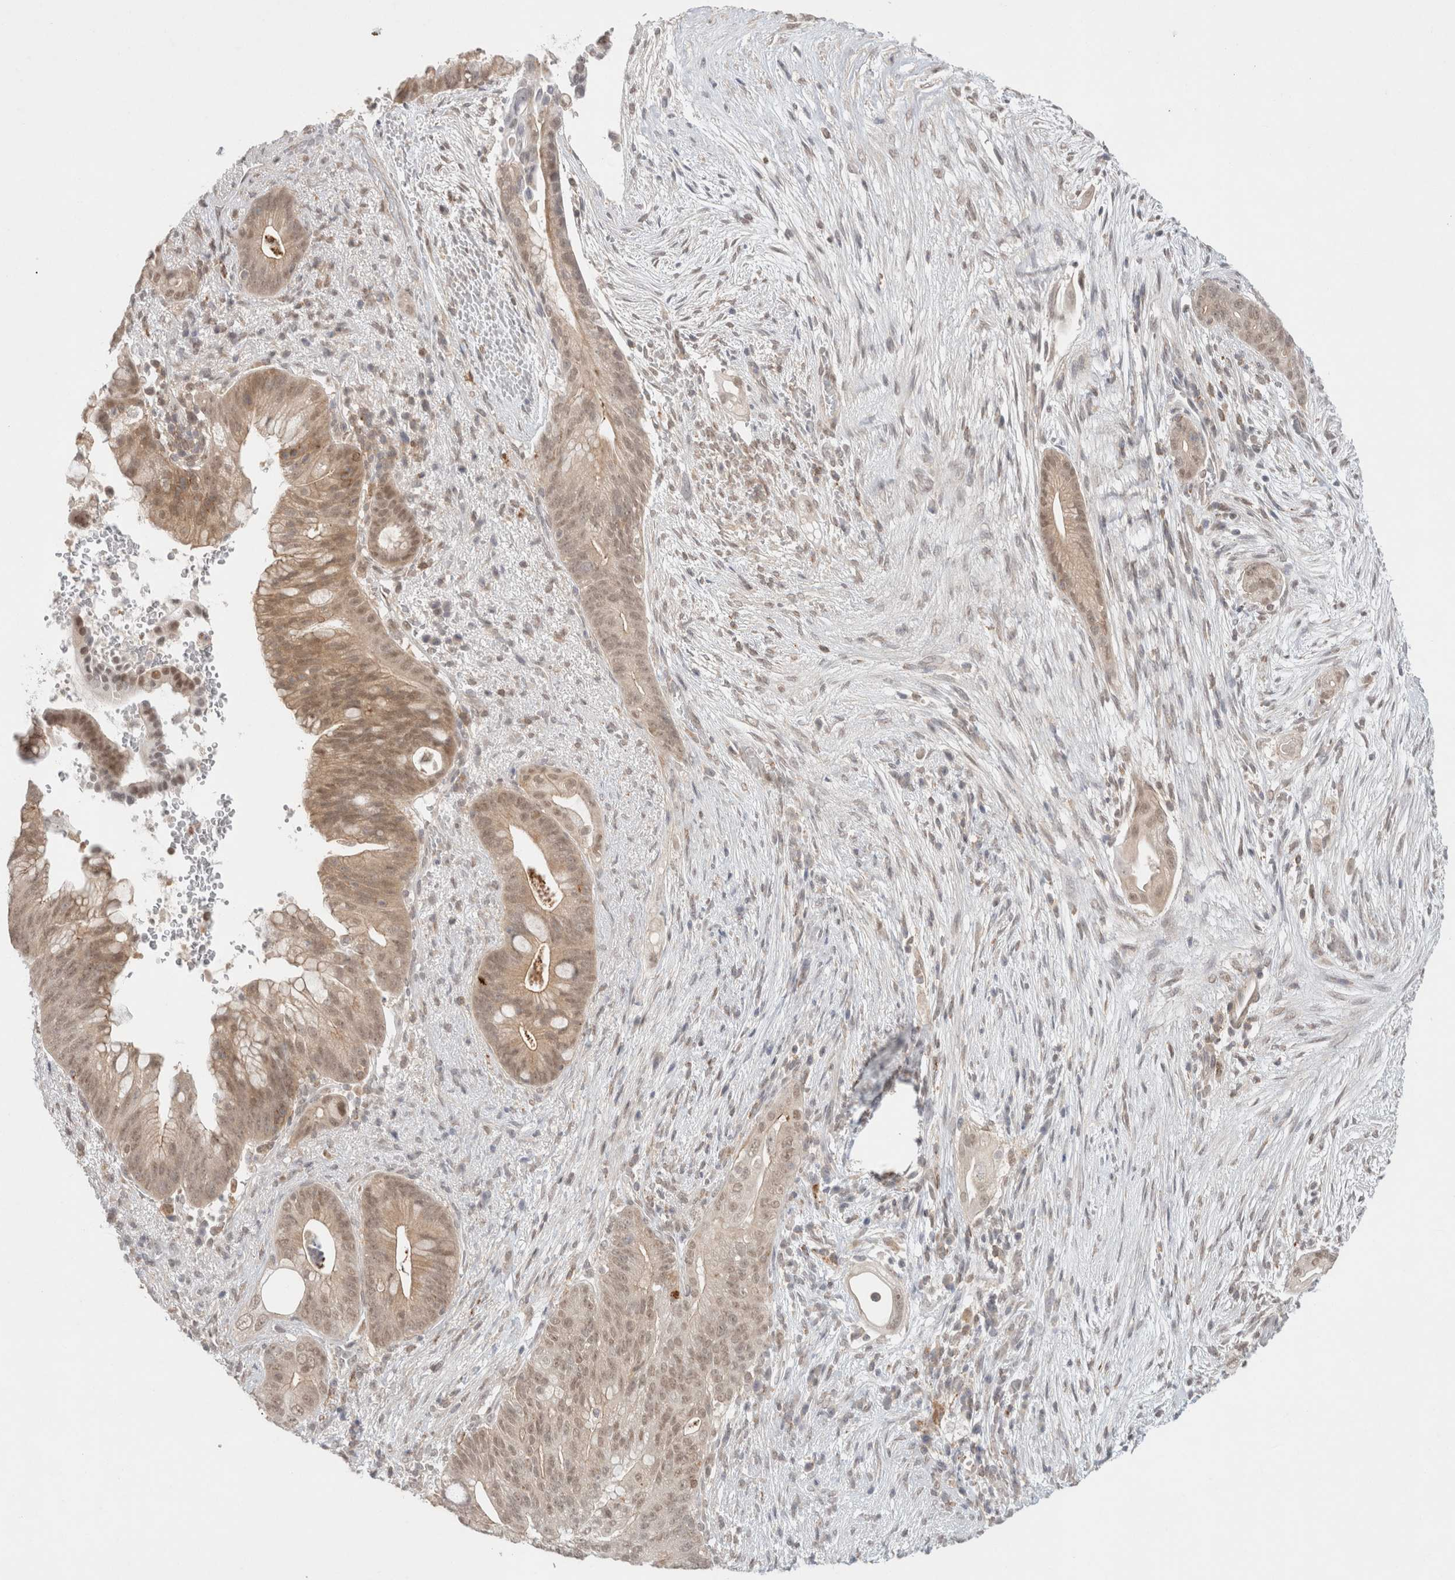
{"staining": {"intensity": "weak", "quantity": ">75%", "location": "cytoplasmic/membranous,nuclear"}, "tissue": "pancreatic cancer", "cell_type": "Tumor cells", "image_type": "cancer", "snomed": [{"axis": "morphology", "description": "Adenocarcinoma, NOS"}, {"axis": "topography", "description": "Pancreas"}], "caption": "Weak cytoplasmic/membranous and nuclear protein positivity is identified in about >75% of tumor cells in pancreatic cancer (adenocarcinoma).", "gene": "FBXO42", "patient": {"sex": "male", "age": 53}}